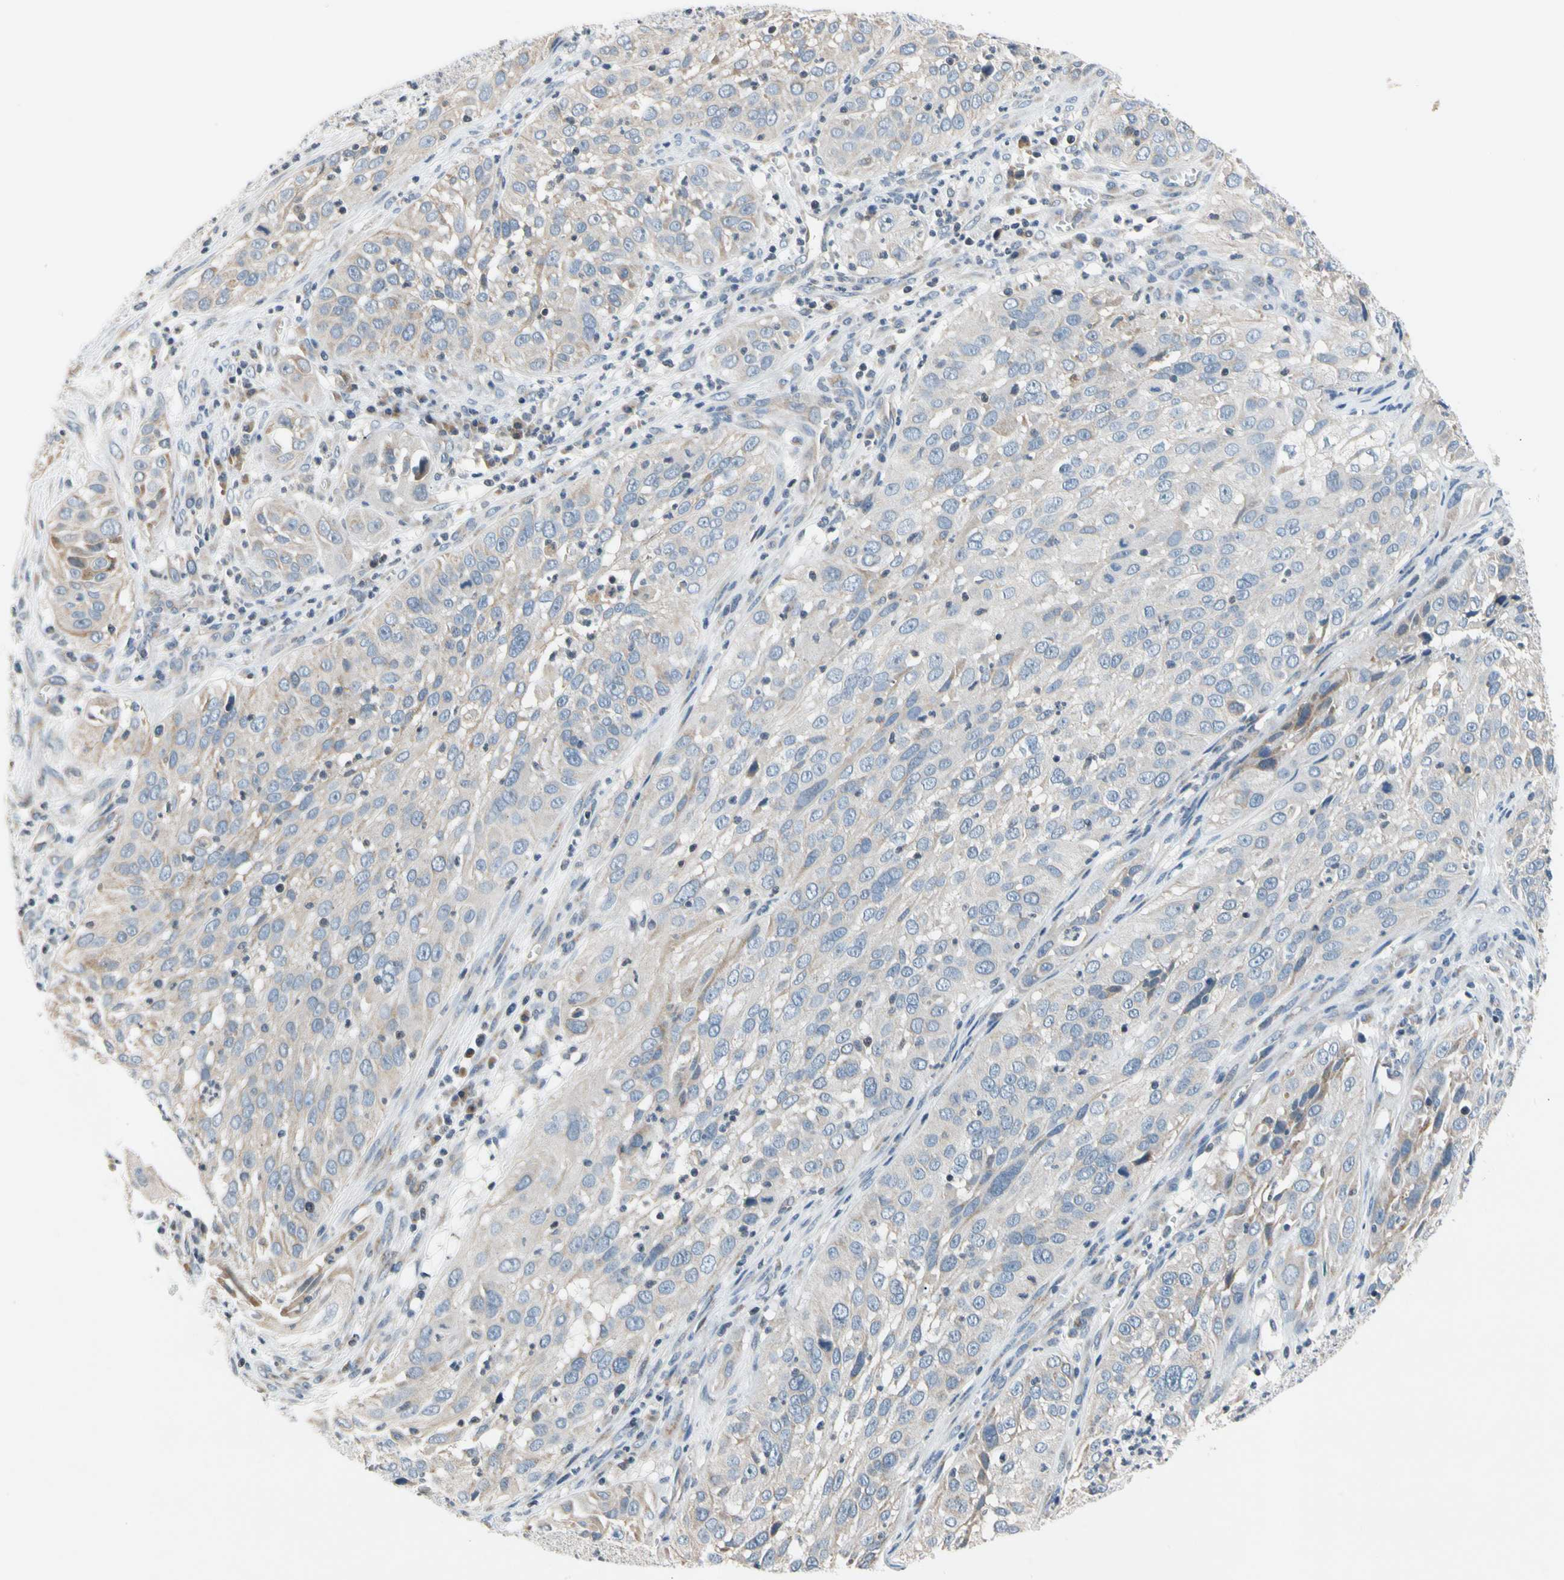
{"staining": {"intensity": "negative", "quantity": "none", "location": "none"}, "tissue": "cervical cancer", "cell_type": "Tumor cells", "image_type": "cancer", "snomed": [{"axis": "morphology", "description": "Squamous cell carcinoma, NOS"}, {"axis": "topography", "description": "Cervix"}], "caption": "An image of cervical cancer stained for a protein exhibits no brown staining in tumor cells.", "gene": "SOX30", "patient": {"sex": "female", "age": 32}}